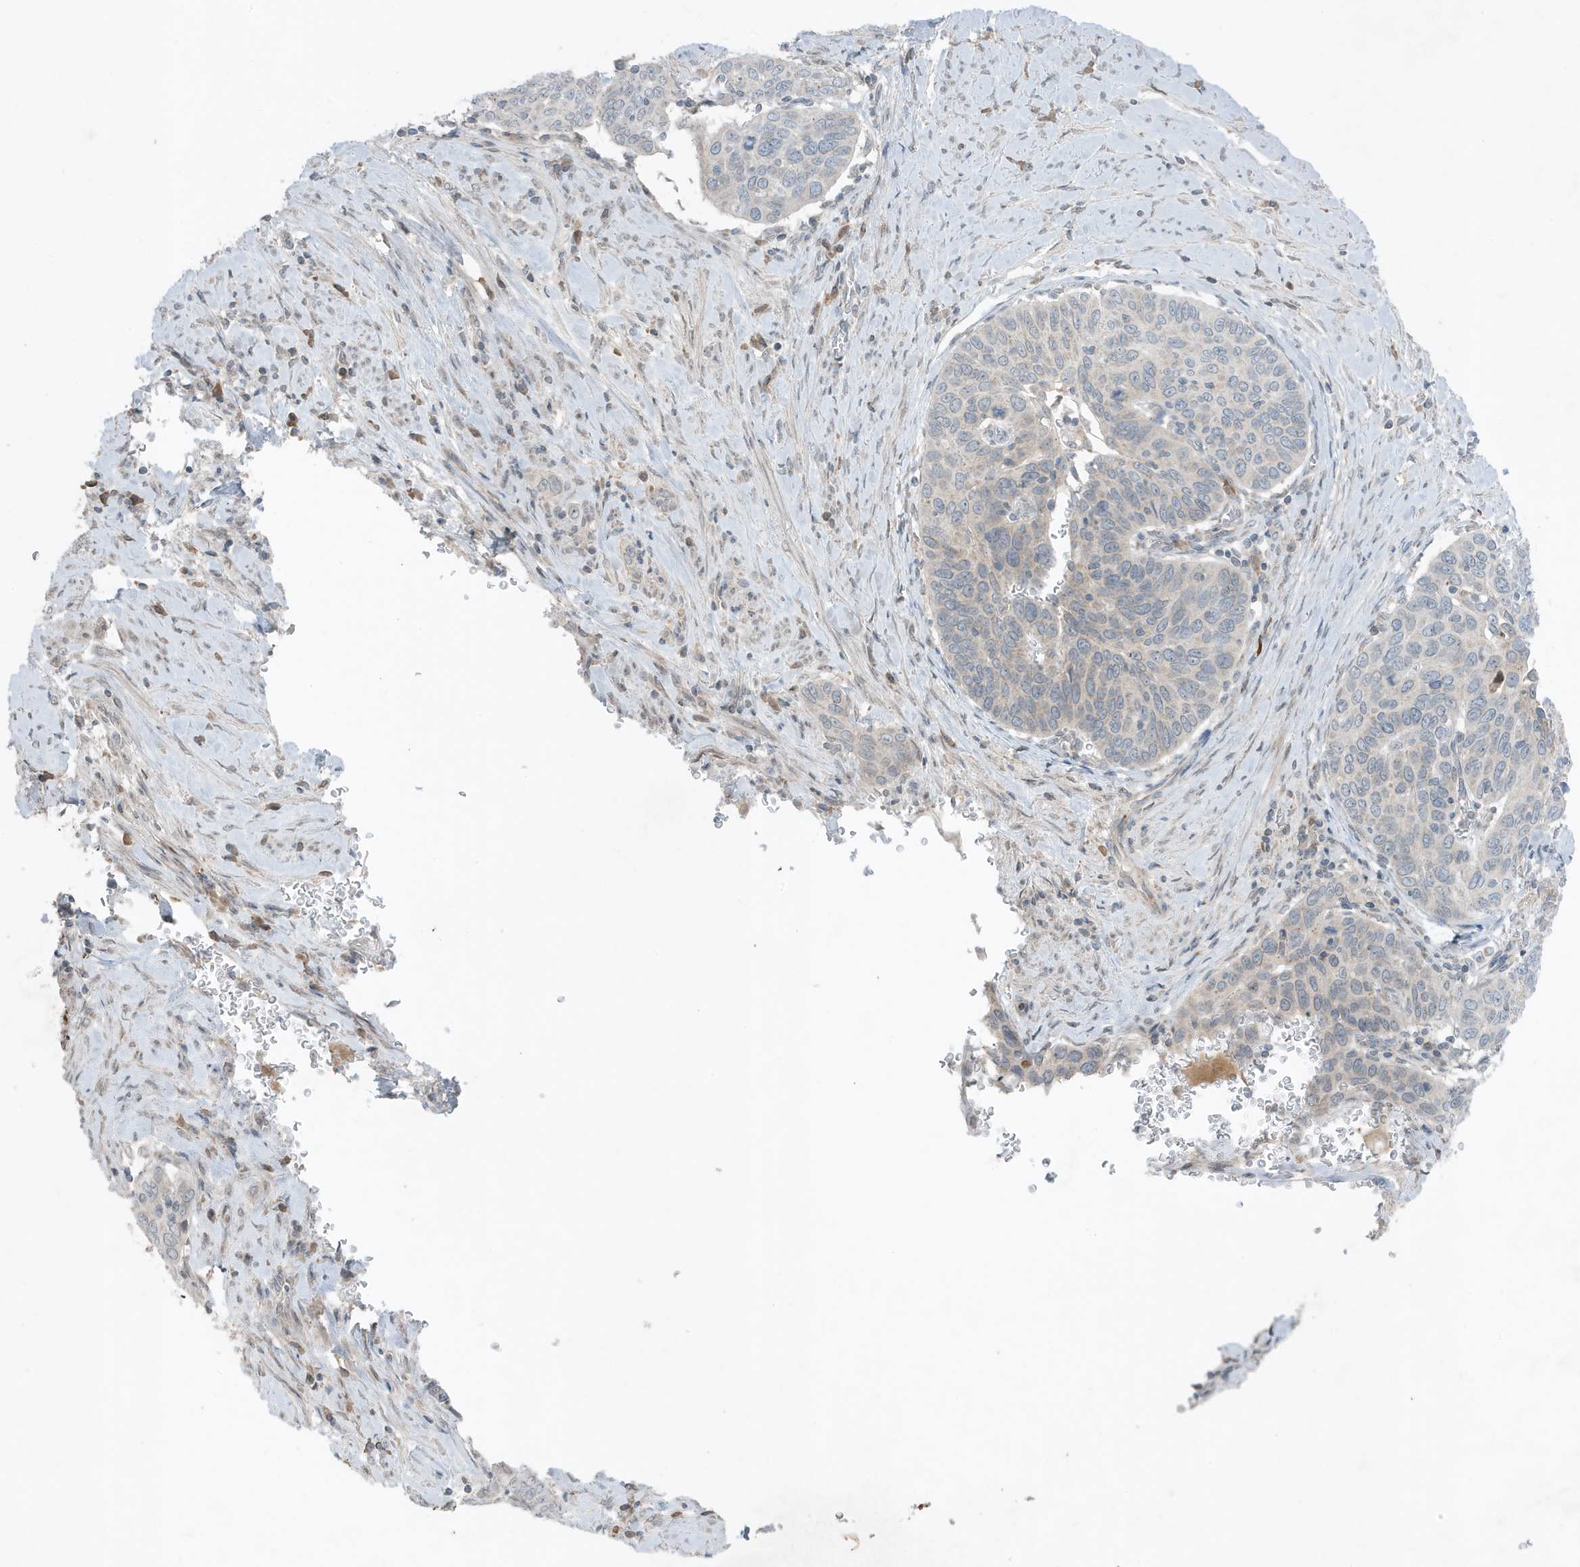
{"staining": {"intensity": "negative", "quantity": "none", "location": "none"}, "tissue": "cervical cancer", "cell_type": "Tumor cells", "image_type": "cancer", "snomed": [{"axis": "morphology", "description": "Squamous cell carcinoma, NOS"}, {"axis": "topography", "description": "Cervix"}], "caption": "An immunohistochemistry (IHC) micrograph of cervical cancer (squamous cell carcinoma) is shown. There is no staining in tumor cells of cervical cancer (squamous cell carcinoma). (Brightfield microscopy of DAB immunohistochemistry (IHC) at high magnification).", "gene": "FNDC1", "patient": {"sex": "female", "age": 60}}